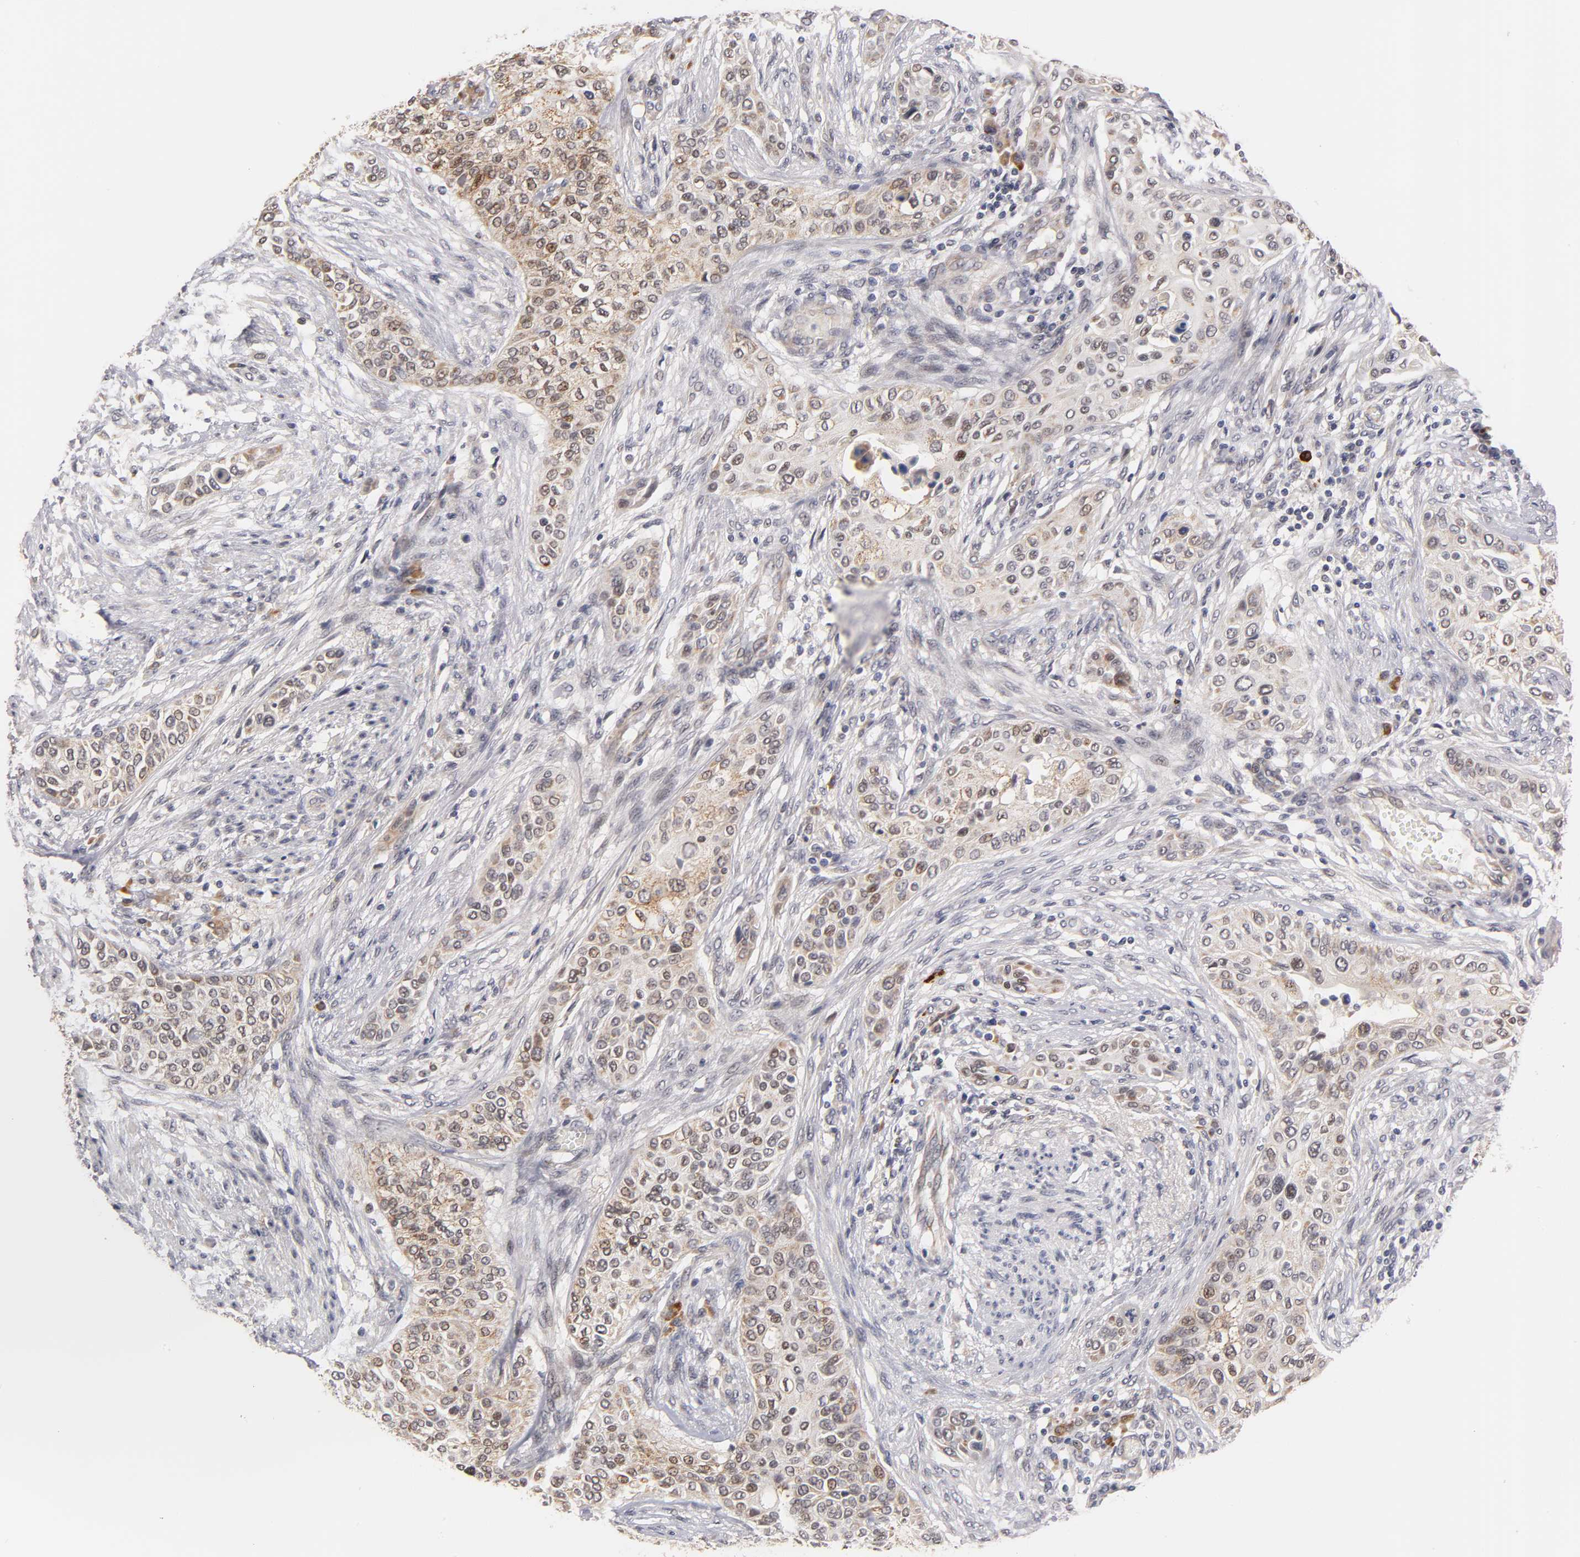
{"staining": {"intensity": "moderate", "quantity": ">75%", "location": "cytoplasmic/membranous,nuclear"}, "tissue": "urothelial cancer", "cell_type": "Tumor cells", "image_type": "cancer", "snomed": [{"axis": "morphology", "description": "Urothelial carcinoma, High grade"}, {"axis": "topography", "description": "Urinary bladder"}], "caption": "Approximately >75% of tumor cells in human high-grade urothelial carcinoma display moderate cytoplasmic/membranous and nuclear protein expression as visualized by brown immunohistochemical staining.", "gene": "GSTZ1", "patient": {"sex": "male", "age": 74}}